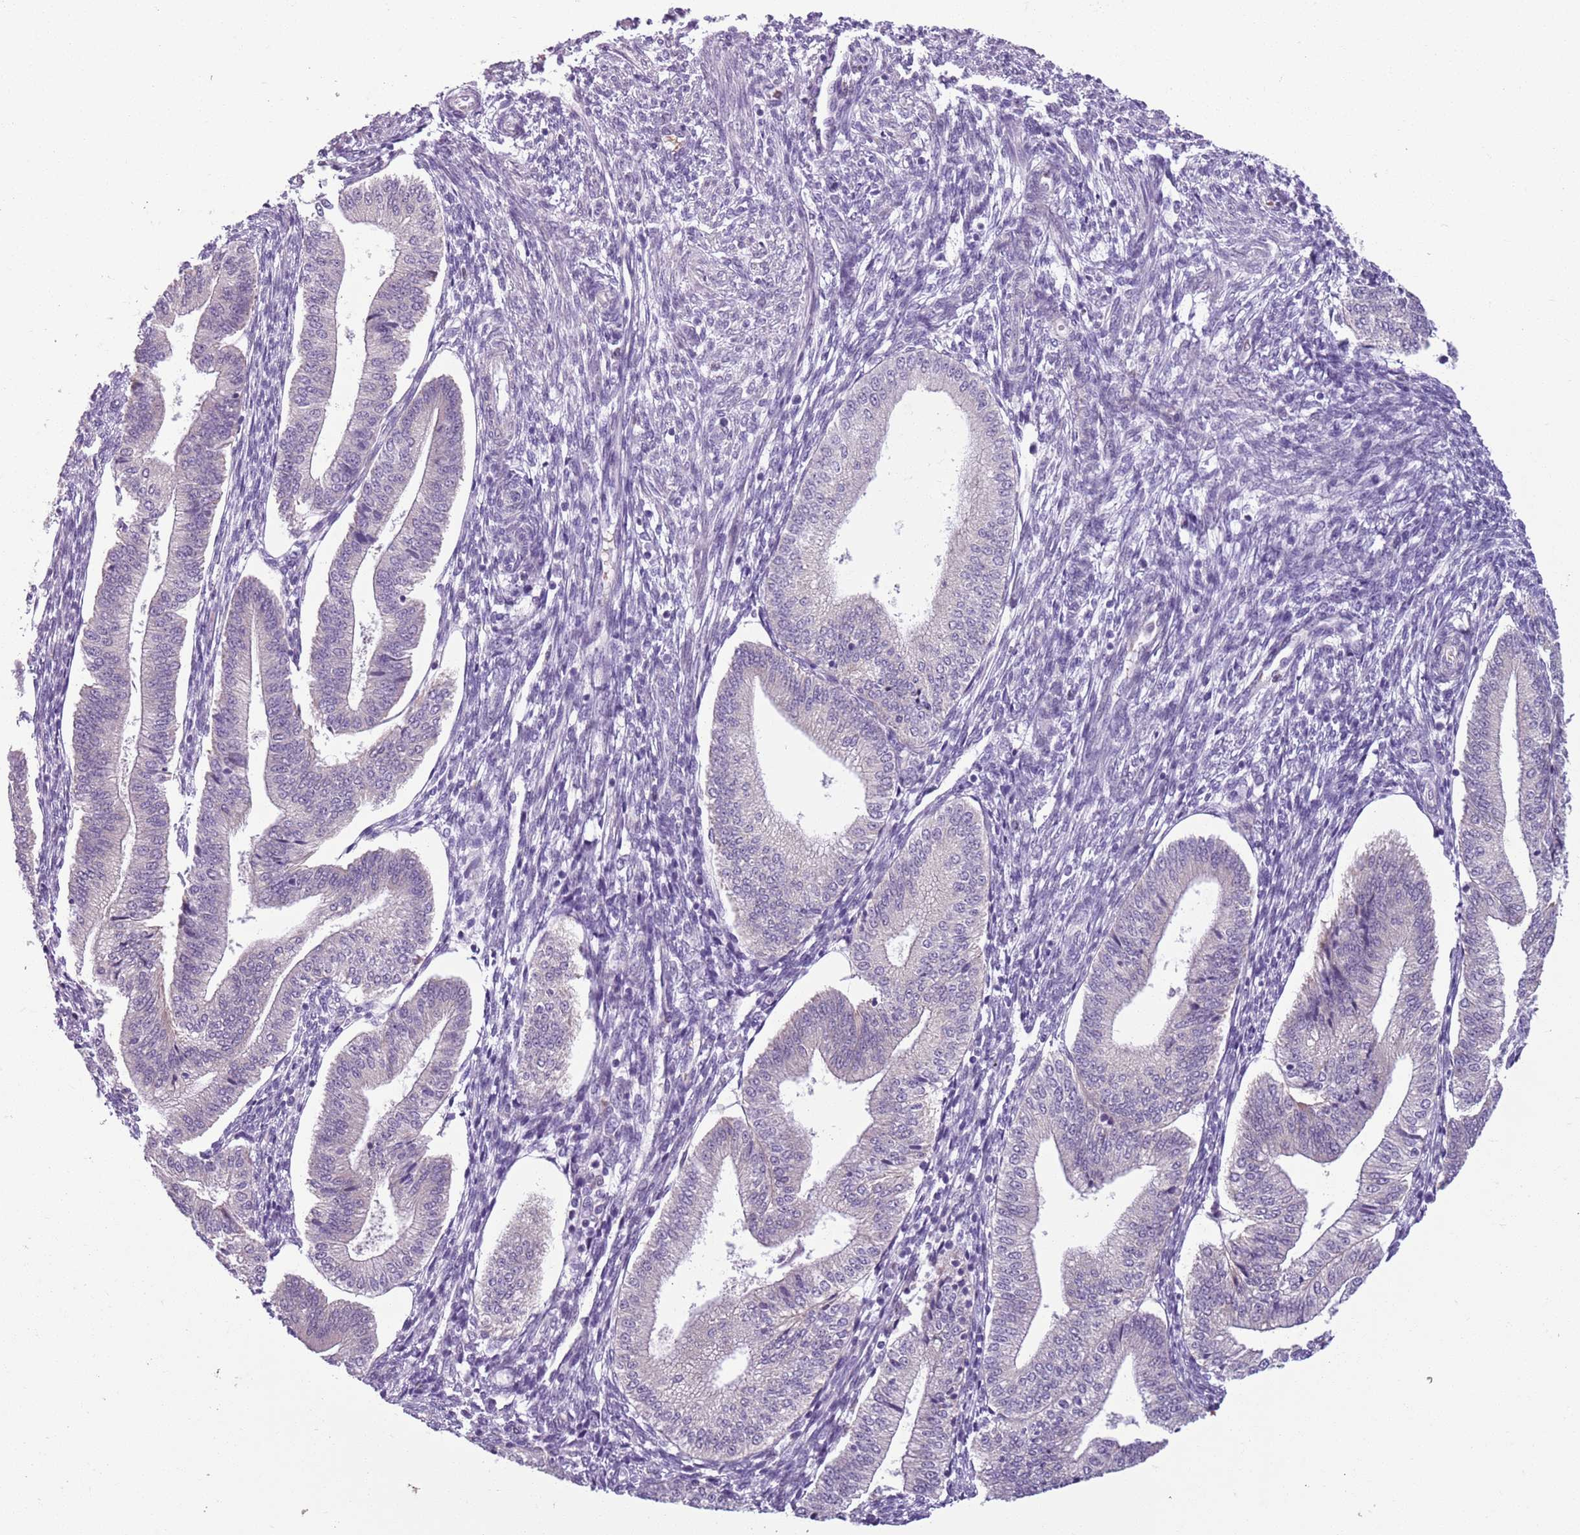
{"staining": {"intensity": "negative", "quantity": "none", "location": "none"}, "tissue": "endometrium", "cell_type": "Cells in endometrial stroma", "image_type": "normal", "snomed": [{"axis": "morphology", "description": "Normal tissue, NOS"}, {"axis": "topography", "description": "Endometrium"}], "caption": "Immunohistochemical staining of normal endometrium displays no significant expression in cells in endometrial stroma. (IHC, brightfield microscopy, high magnification).", "gene": "ADCY7", "patient": {"sex": "female", "age": 34}}